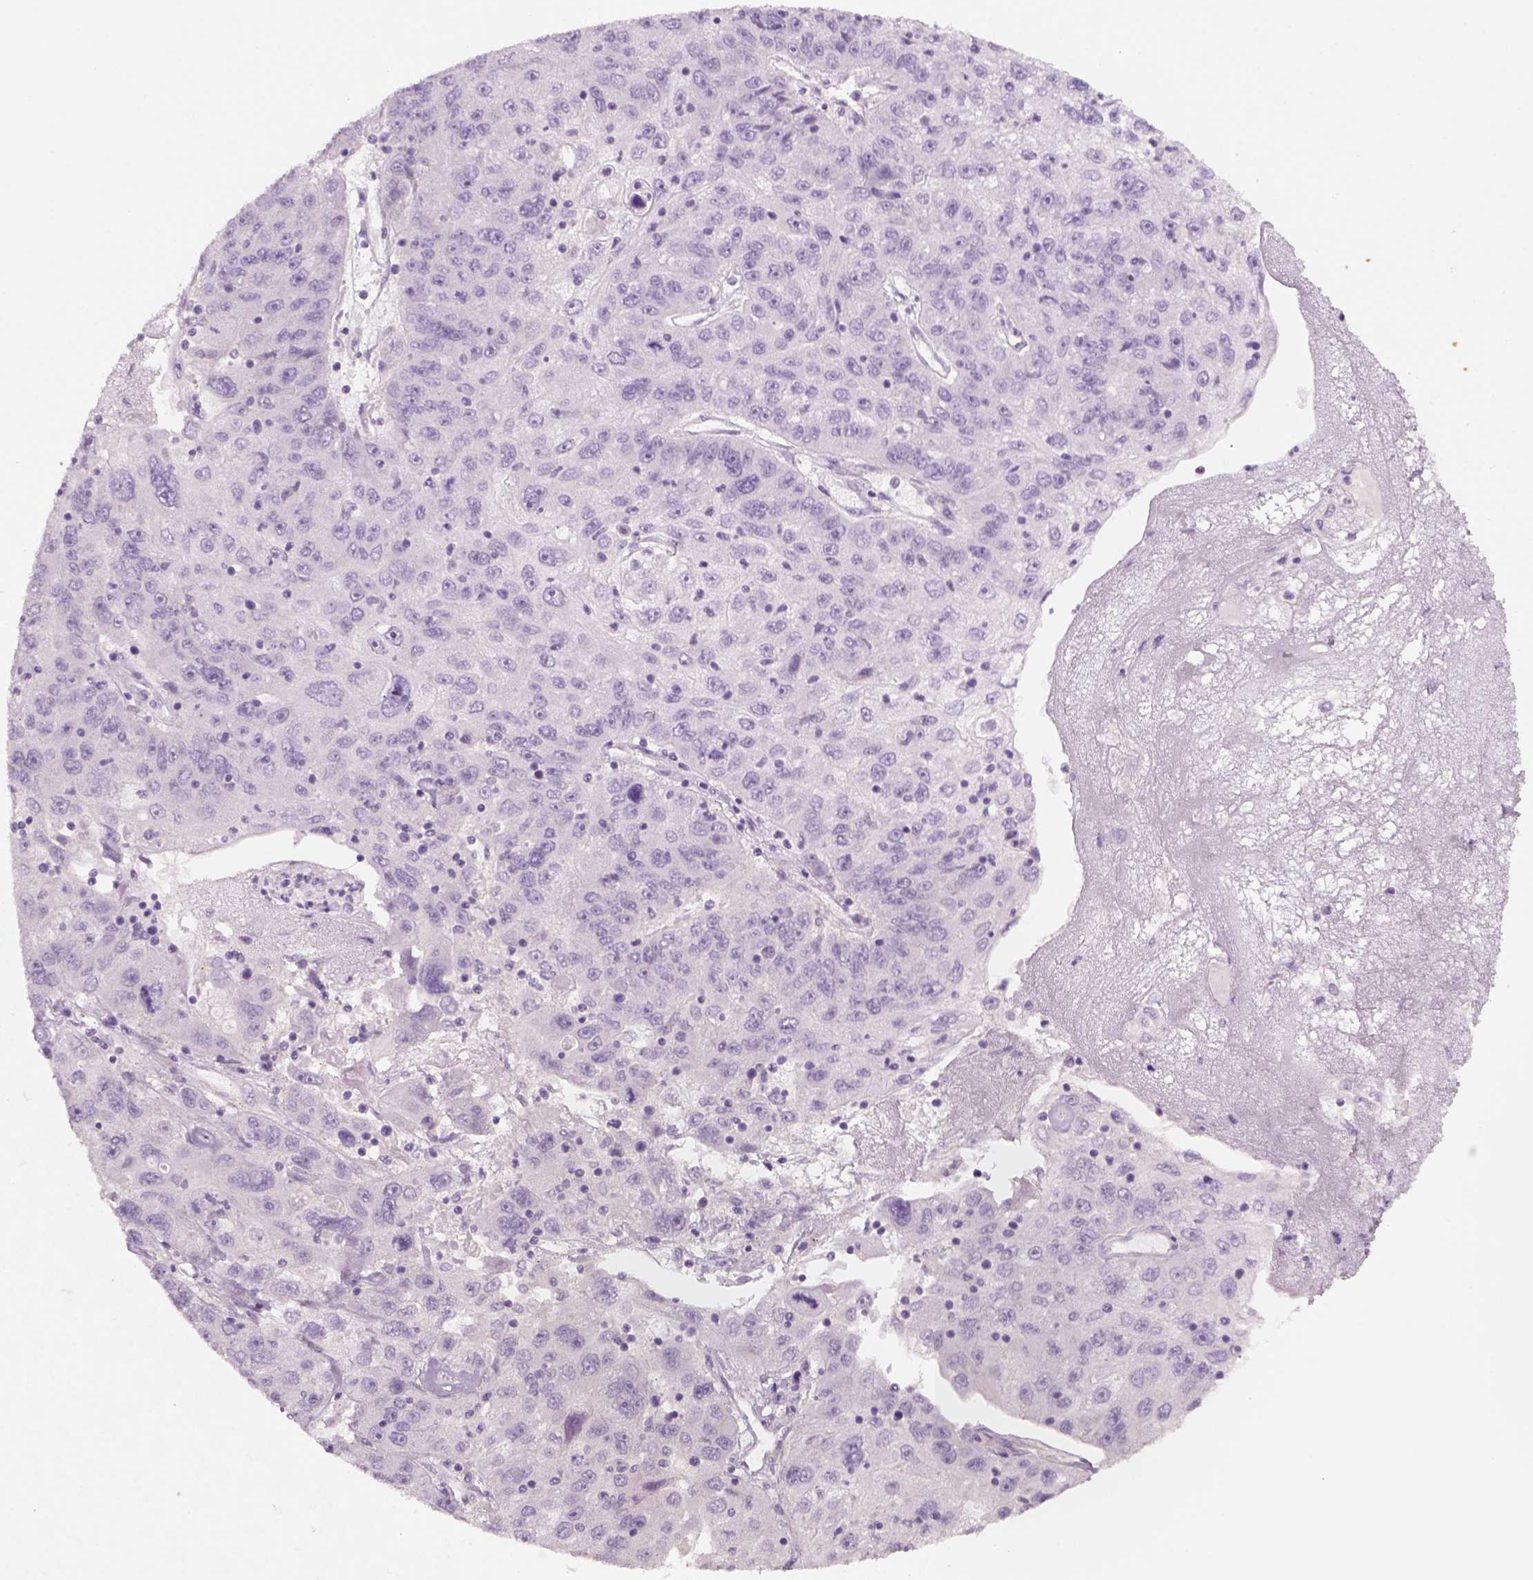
{"staining": {"intensity": "negative", "quantity": "none", "location": "none"}, "tissue": "stomach cancer", "cell_type": "Tumor cells", "image_type": "cancer", "snomed": [{"axis": "morphology", "description": "Adenocarcinoma, NOS"}, {"axis": "topography", "description": "Stomach"}], "caption": "Adenocarcinoma (stomach) stained for a protein using IHC reveals no staining tumor cells.", "gene": "KRT25", "patient": {"sex": "male", "age": 56}}